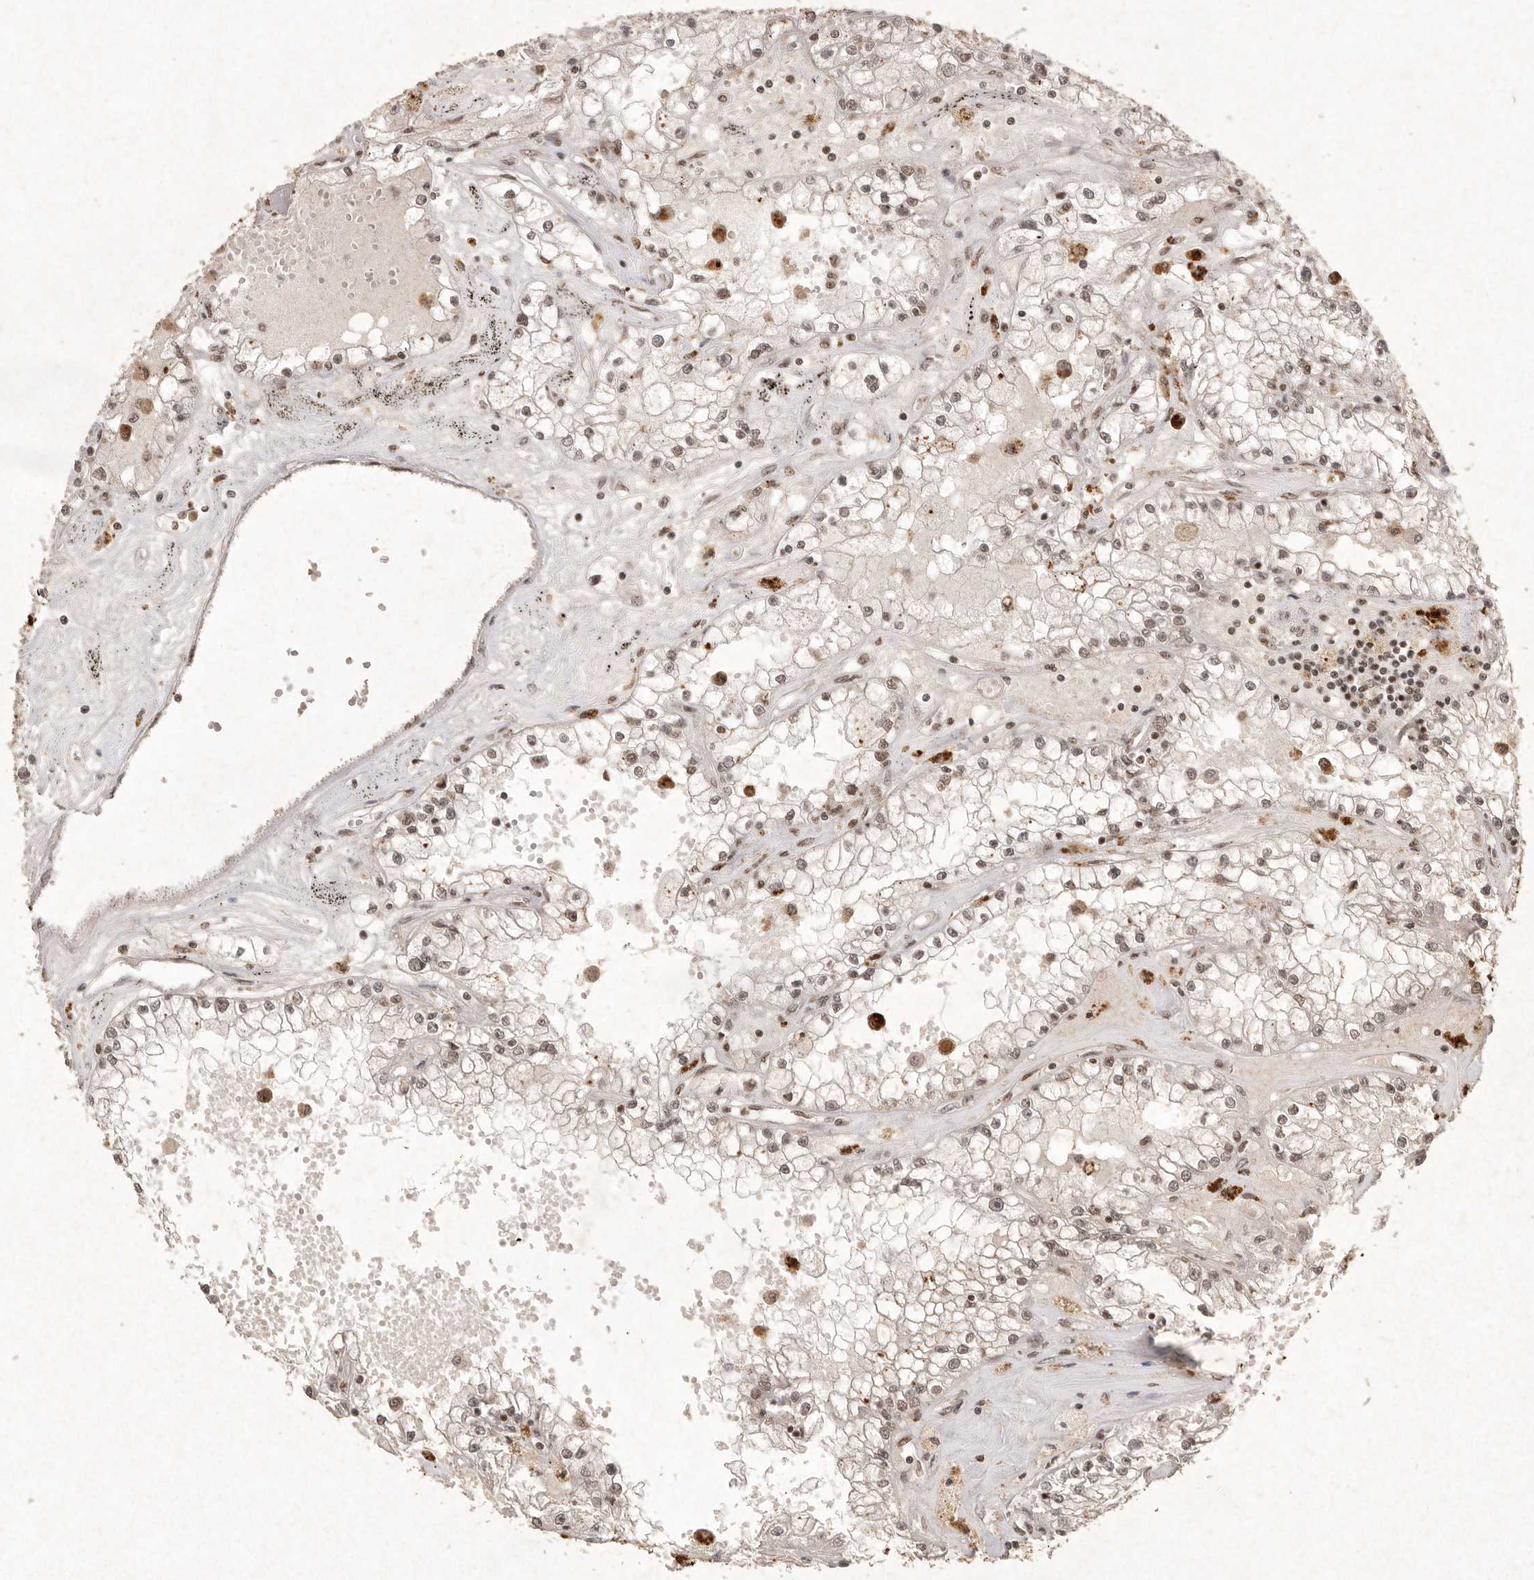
{"staining": {"intensity": "weak", "quantity": ">75%", "location": "nuclear"}, "tissue": "renal cancer", "cell_type": "Tumor cells", "image_type": "cancer", "snomed": [{"axis": "morphology", "description": "Adenocarcinoma, NOS"}, {"axis": "topography", "description": "Kidney"}], "caption": "Protein expression analysis of human renal cancer (adenocarcinoma) reveals weak nuclear positivity in about >75% of tumor cells.", "gene": "NKX3-2", "patient": {"sex": "male", "age": 56}}